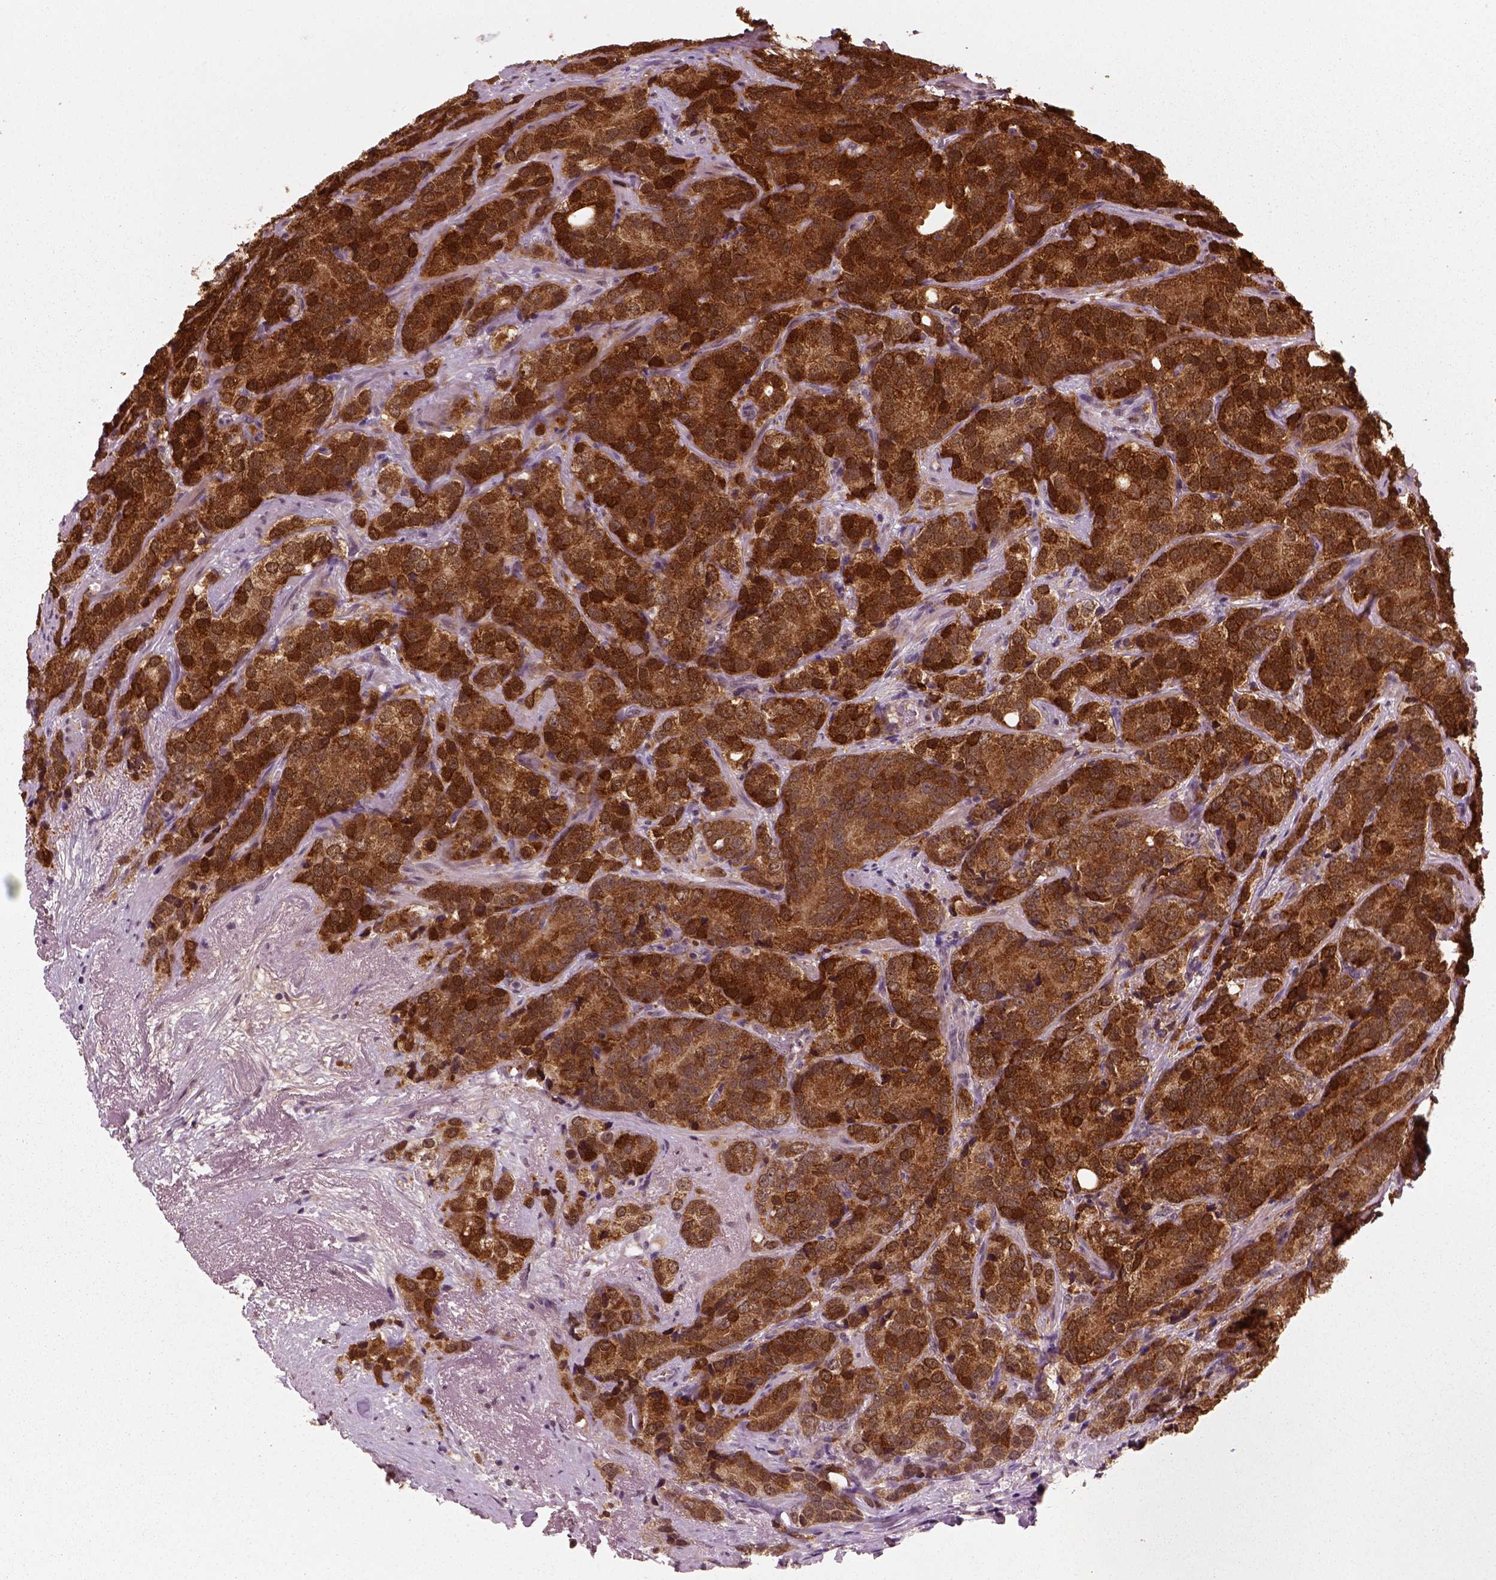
{"staining": {"intensity": "strong", "quantity": ">75%", "location": "cytoplasmic/membranous,nuclear"}, "tissue": "prostate cancer", "cell_type": "Tumor cells", "image_type": "cancer", "snomed": [{"axis": "morphology", "description": "Adenocarcinoma, NOS"}, {"axis": "topography", "description": "Prostate"}], "caption": "Immunohistochemistry (DAB (3,3'-diaminobenzidine)) staining of adenocarcinoma (prostate) exhibits strong cytoplasmic/membranous and nuclear protein staining in approximately >75% of tumor cells.", "gene": "NUDT9", "patient": {"sex": "male", "age": 71}}